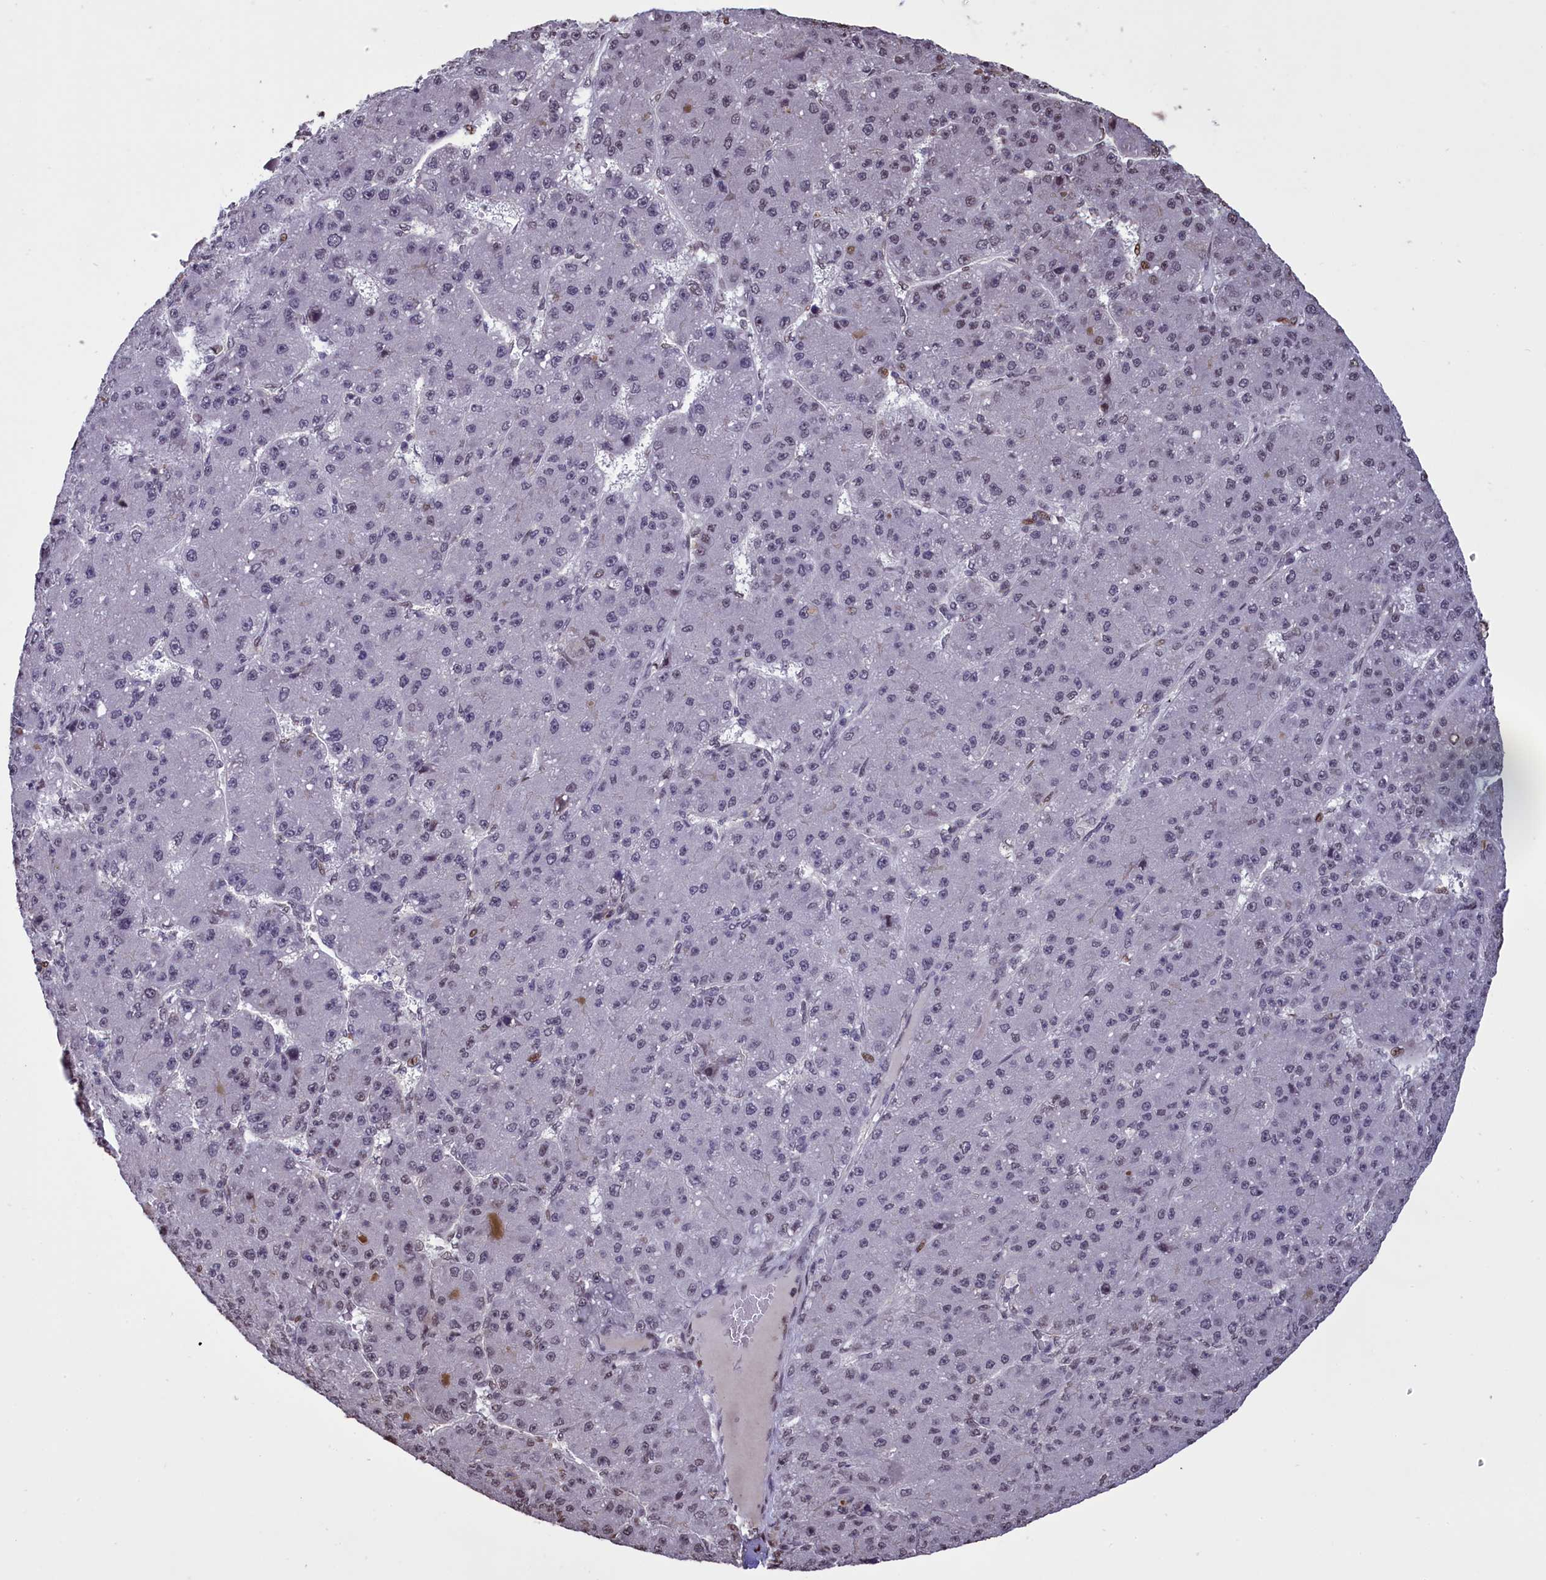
{"staining": {"intensity": "weak", "quantity": "<25%", "location": "nuclear"}, "tissue": "liver cancer", "cell_type": "Tumor cells", "image_type": "cancer", "snomed": [{"axis": "morphology", "description": "Carcinoma, Hepatocellular, NOS"}, {"axis": "topography", "description": "Liver"}], "caption": "The image demonstrates no significant expression in tumor cells of liver hepatocellular carcinoma.", "gene": "RELB", "patient": {"sex": "male", "age": 67}}